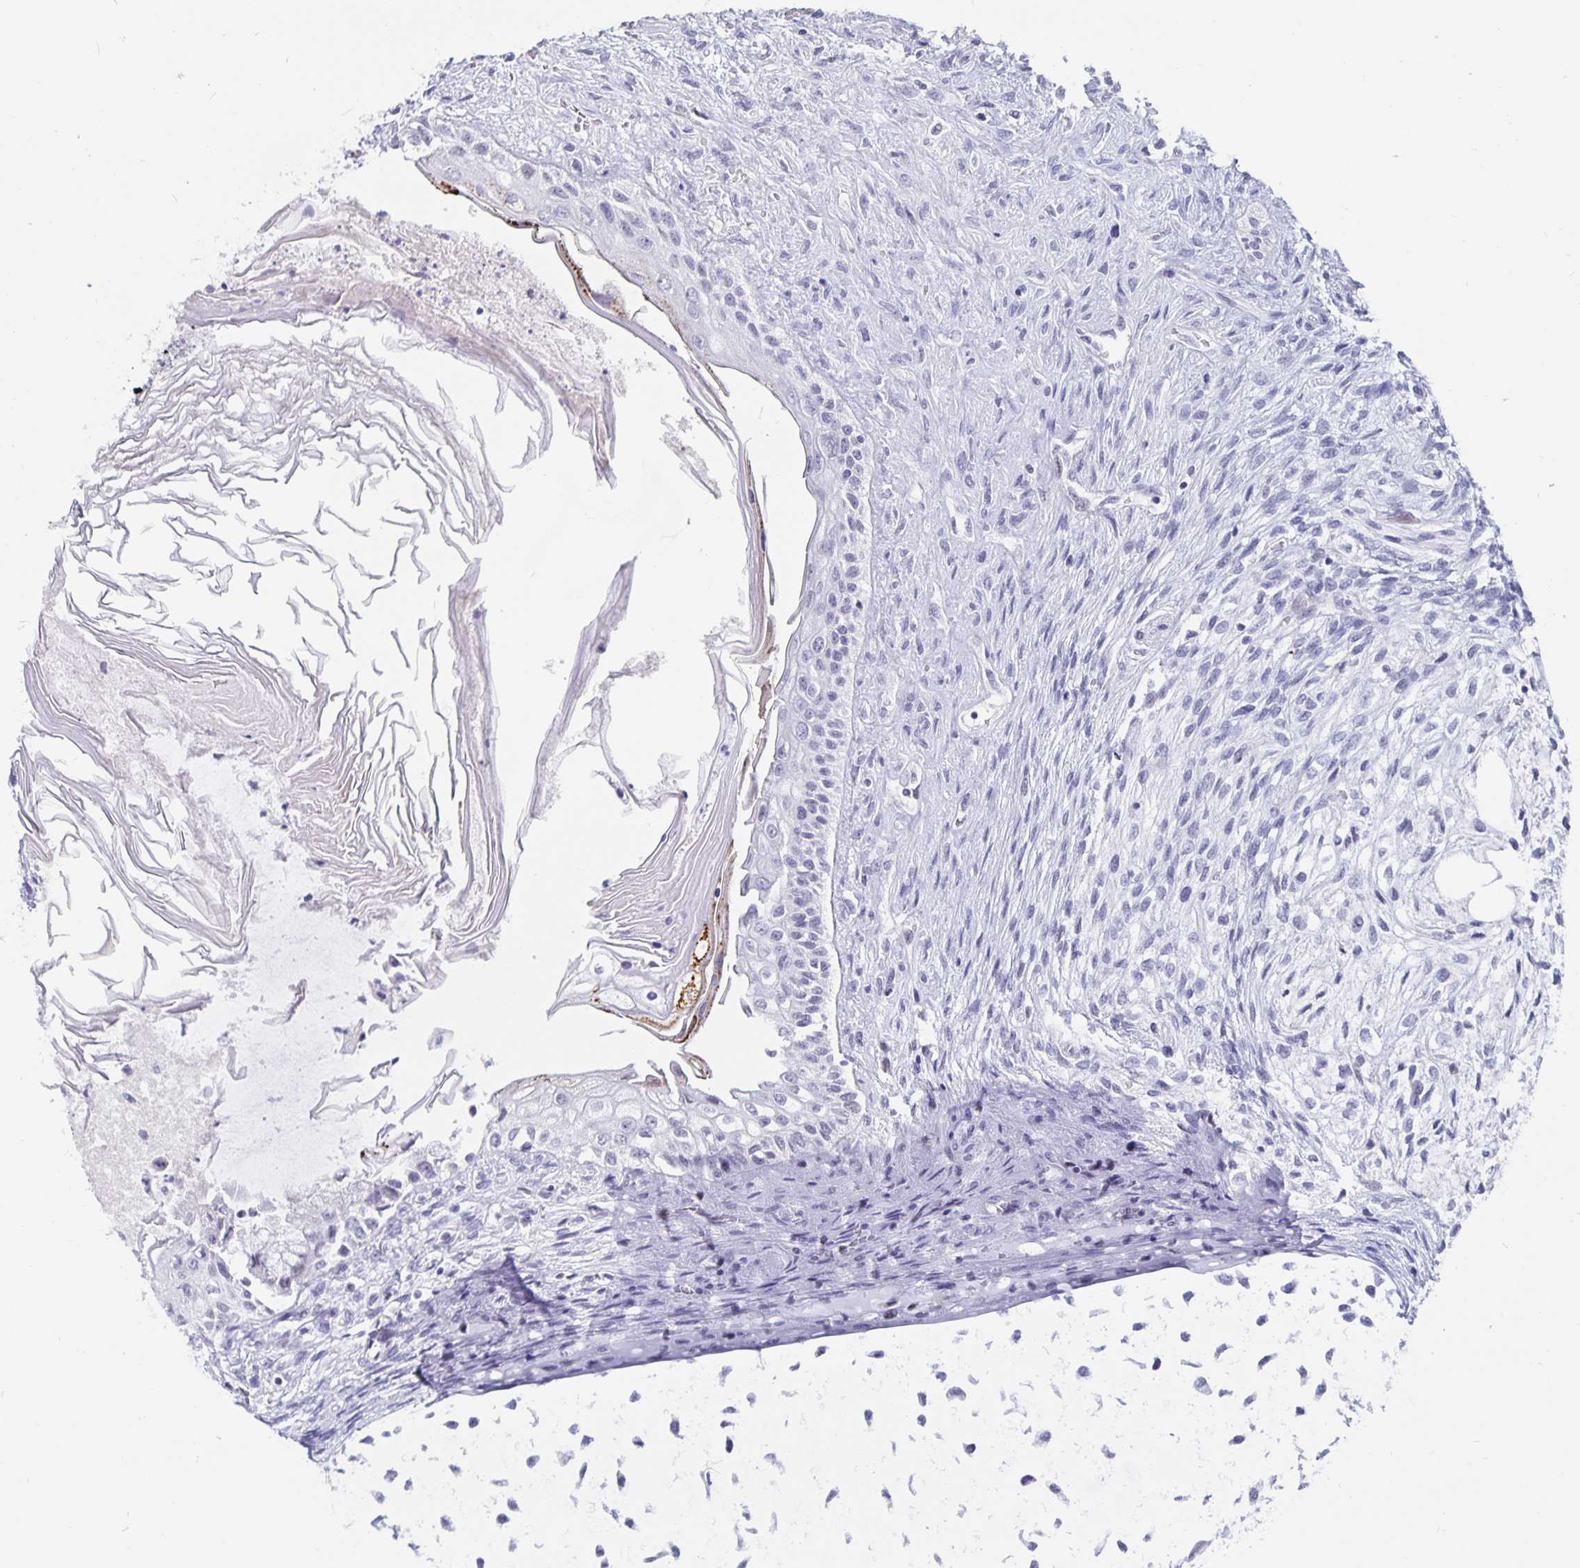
{"staining": {"intensity": "negative", "quantity": "none", "location": "none"}, "tissue": "testis cancer", "cell_type": "Tumor cells", "image_type": "cancer", "snomed": [{"axis": "morphology", "description": "Carcinoma, Embryonal, NOS"}, {"axis": "topography", "description": "Testis"}], "caption": "Immunohistochemical staining of testis cancer shows no significant expression in tumor cells.", "gene": "OLIG2", "patient": {"sex": "male", "age": 37}}